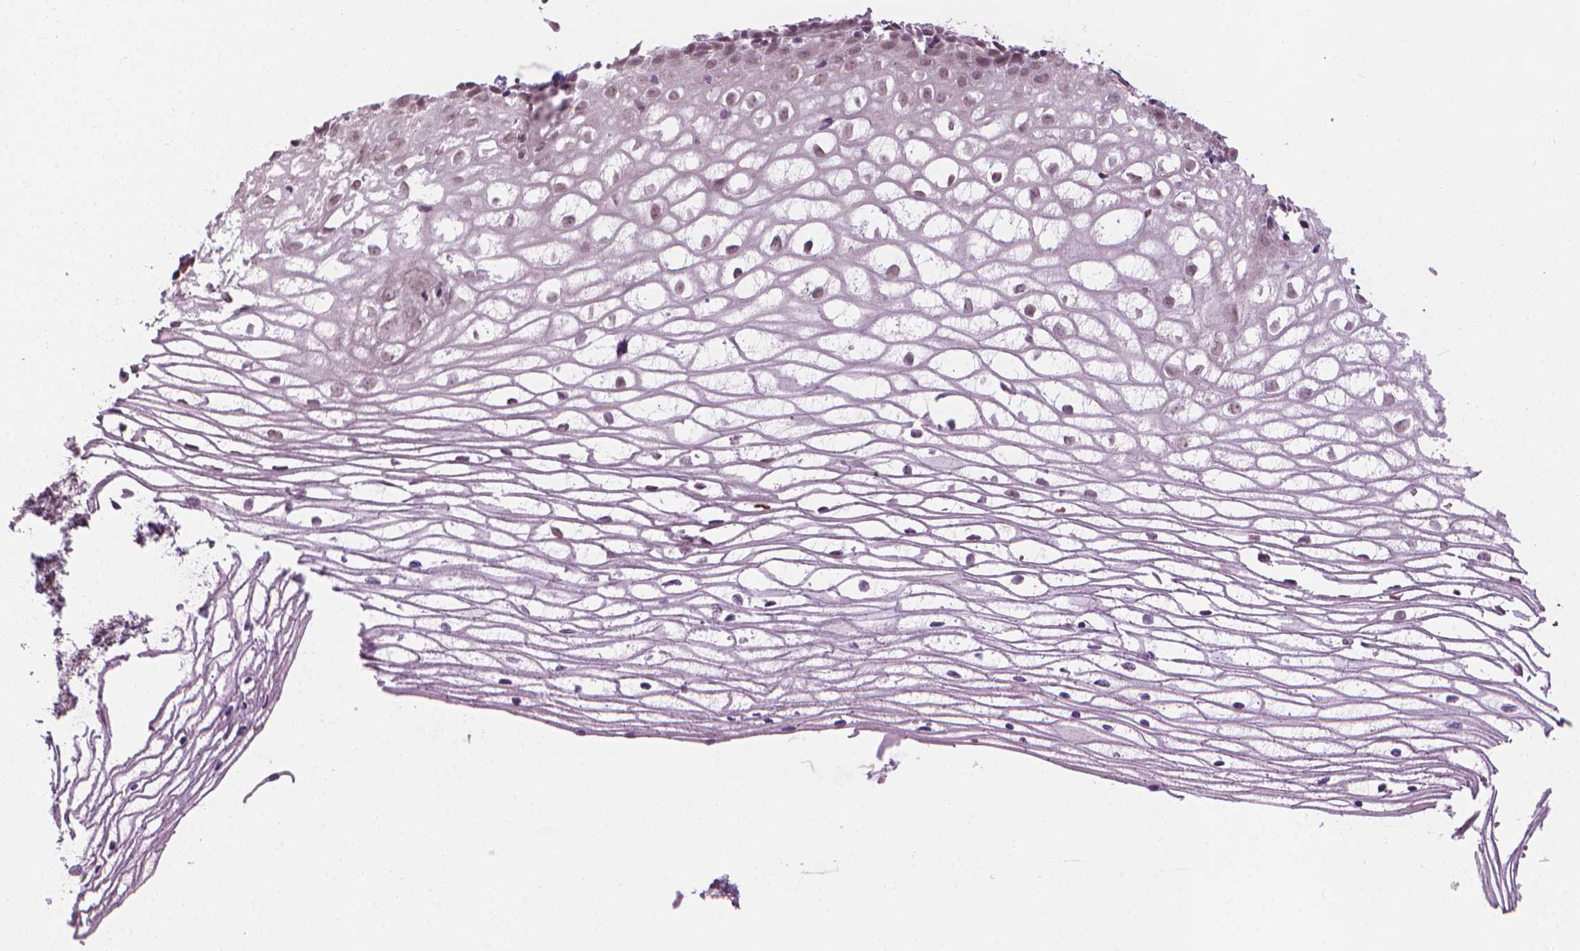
{"staining": {"intensity": "negative", "quantity": "none", "location": "none"}, "tissue": "cervix", "cell_type": "Glandular cells", "image_type": "normal", "snomed": [{"axis": "morphology", "description": "Normal tissue, NOS"}, {"axis": "topography", "description": "Cervix"}], "caption": "An IHC image of normal cervix is shown. There is no staining in glandular cells of cervix.", "gene": "CDKN1C", "patient": {"sex": "female", "age": 40}}